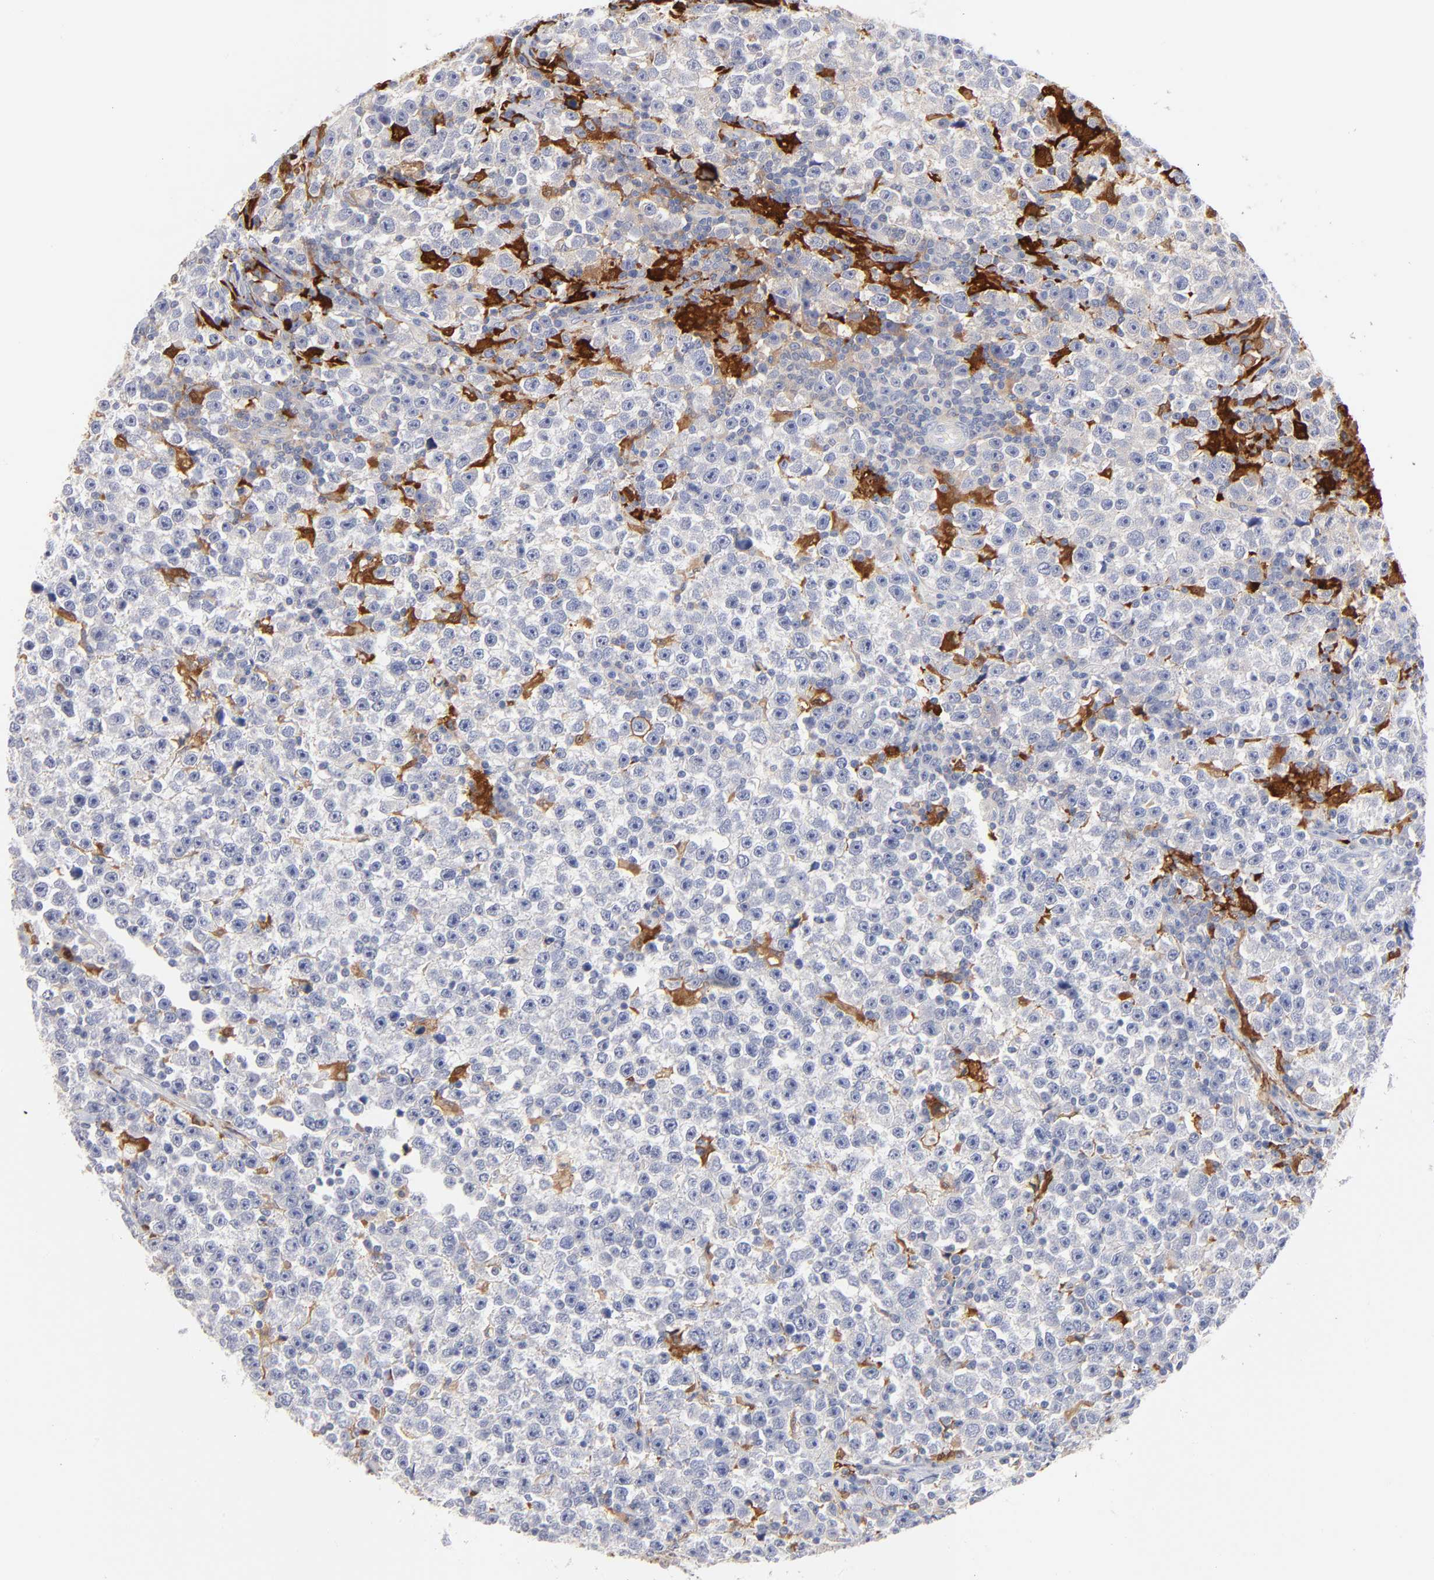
{"staining": {"intensity": "negative", "quantity": "none", "location": "none"}, "tissue": "testis cancer", "cell_type": "Tumor cells", "image_type": "cancer", "snomed": [{"axis": "morphology", "description": "Seminoma, NOS"}, {"axis": "topography", "description": "Testis"}], "caption": "Tumor cells show no significant protein staining in testis cancer.", "gene": "IFIT2", "patient": {"sex": "male", "age": 43}}